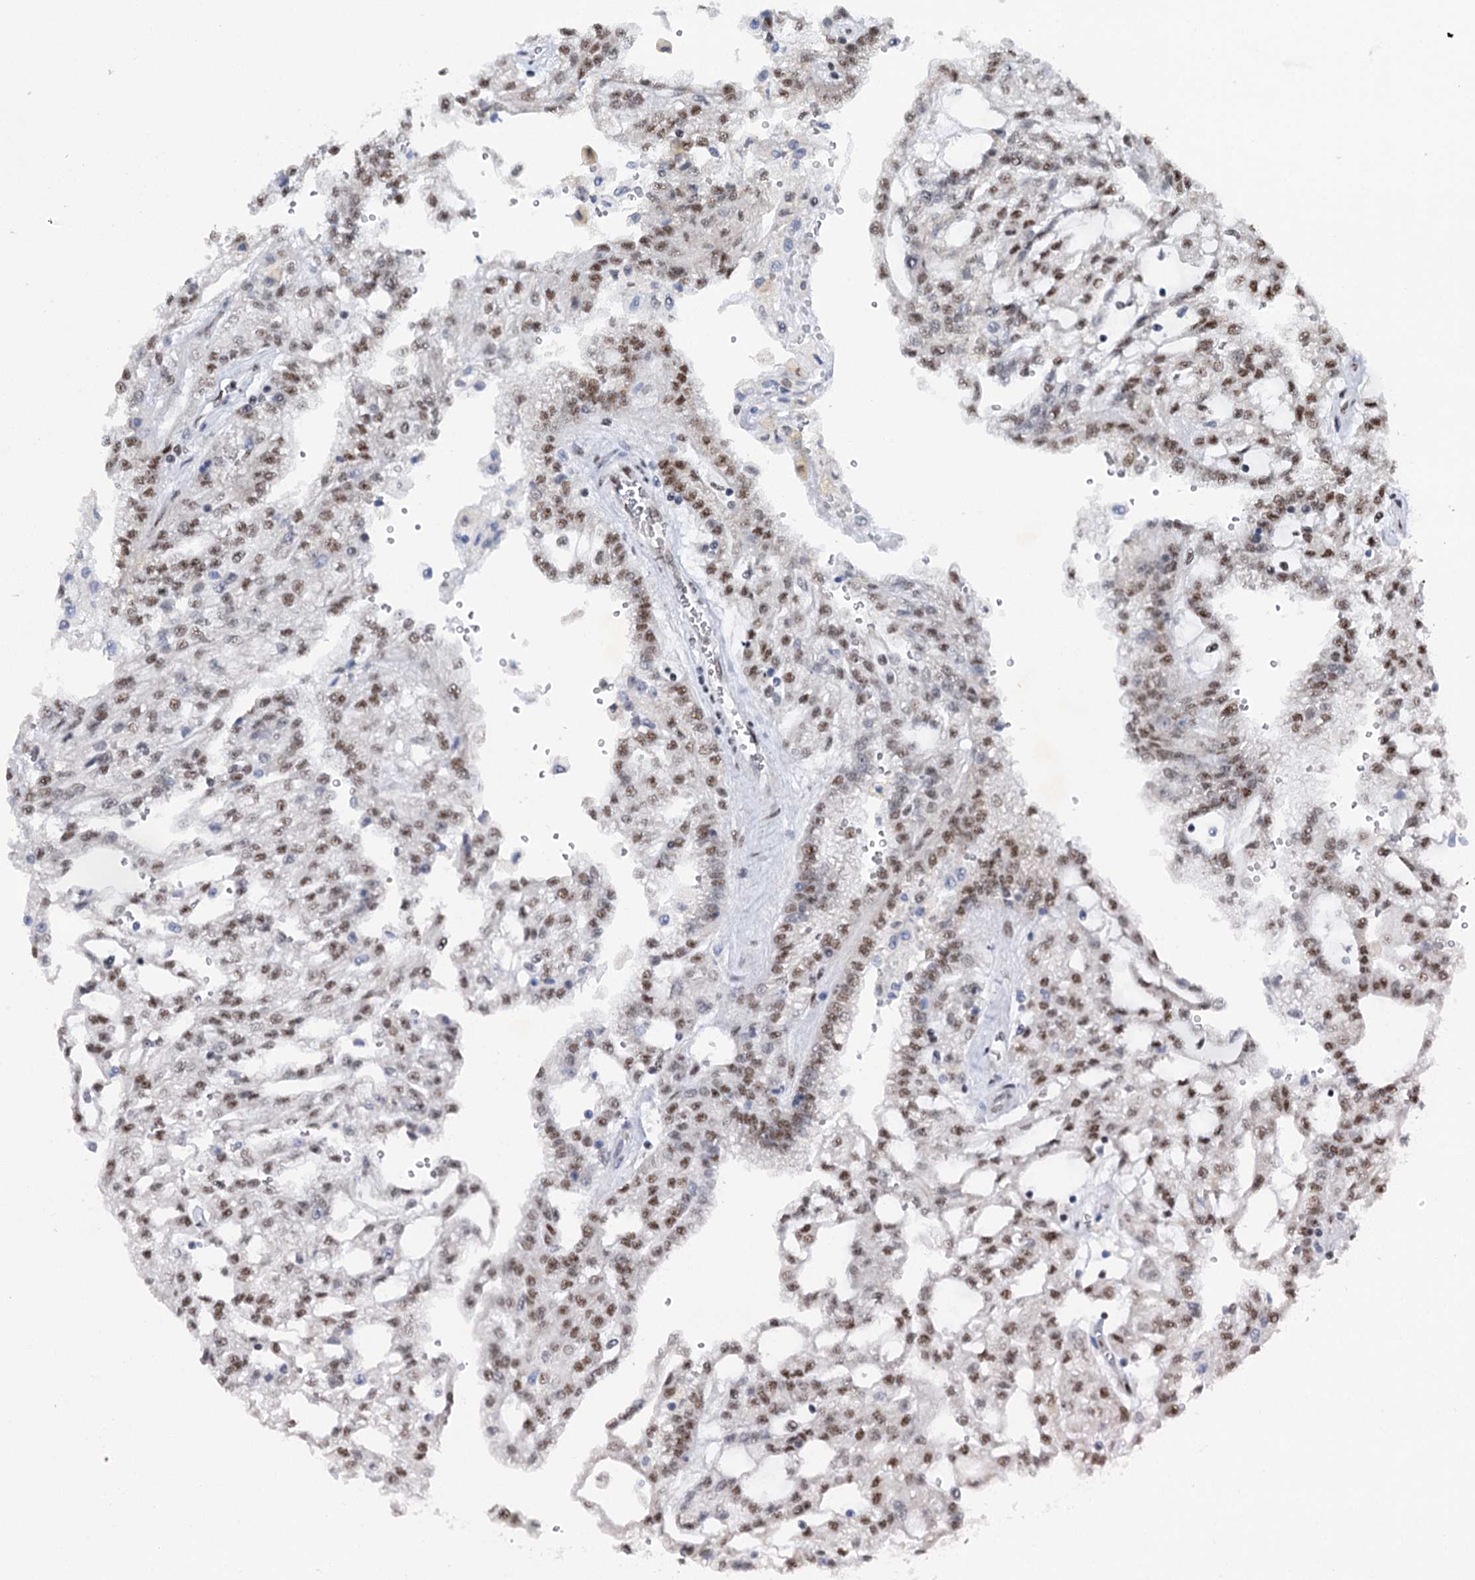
{"staining": {"intensity": "moderate", "quantity": ">75%", "location": "nuclear"}, "tissue": "renal cancer", "cell_type": "Tumor cells", "image_type": "cancer", "snomed": [{"axis": "morphology", "description": "Adenocarcinoma, NOS"}, {"axis": "topography", "description": "Kidney"}], "caption": "Protein staining demonstrates moderate nuclear staining in about >75% of tumor cells in adenocarcinoma (renal). The staining was performed using DAB to visualize the protein expression in brown, while the nuclei were stained in blue with hematoxylin (Magnification: 20x).", "gene": "SREK1", "patient": {"sex": "male", "age": 63}}